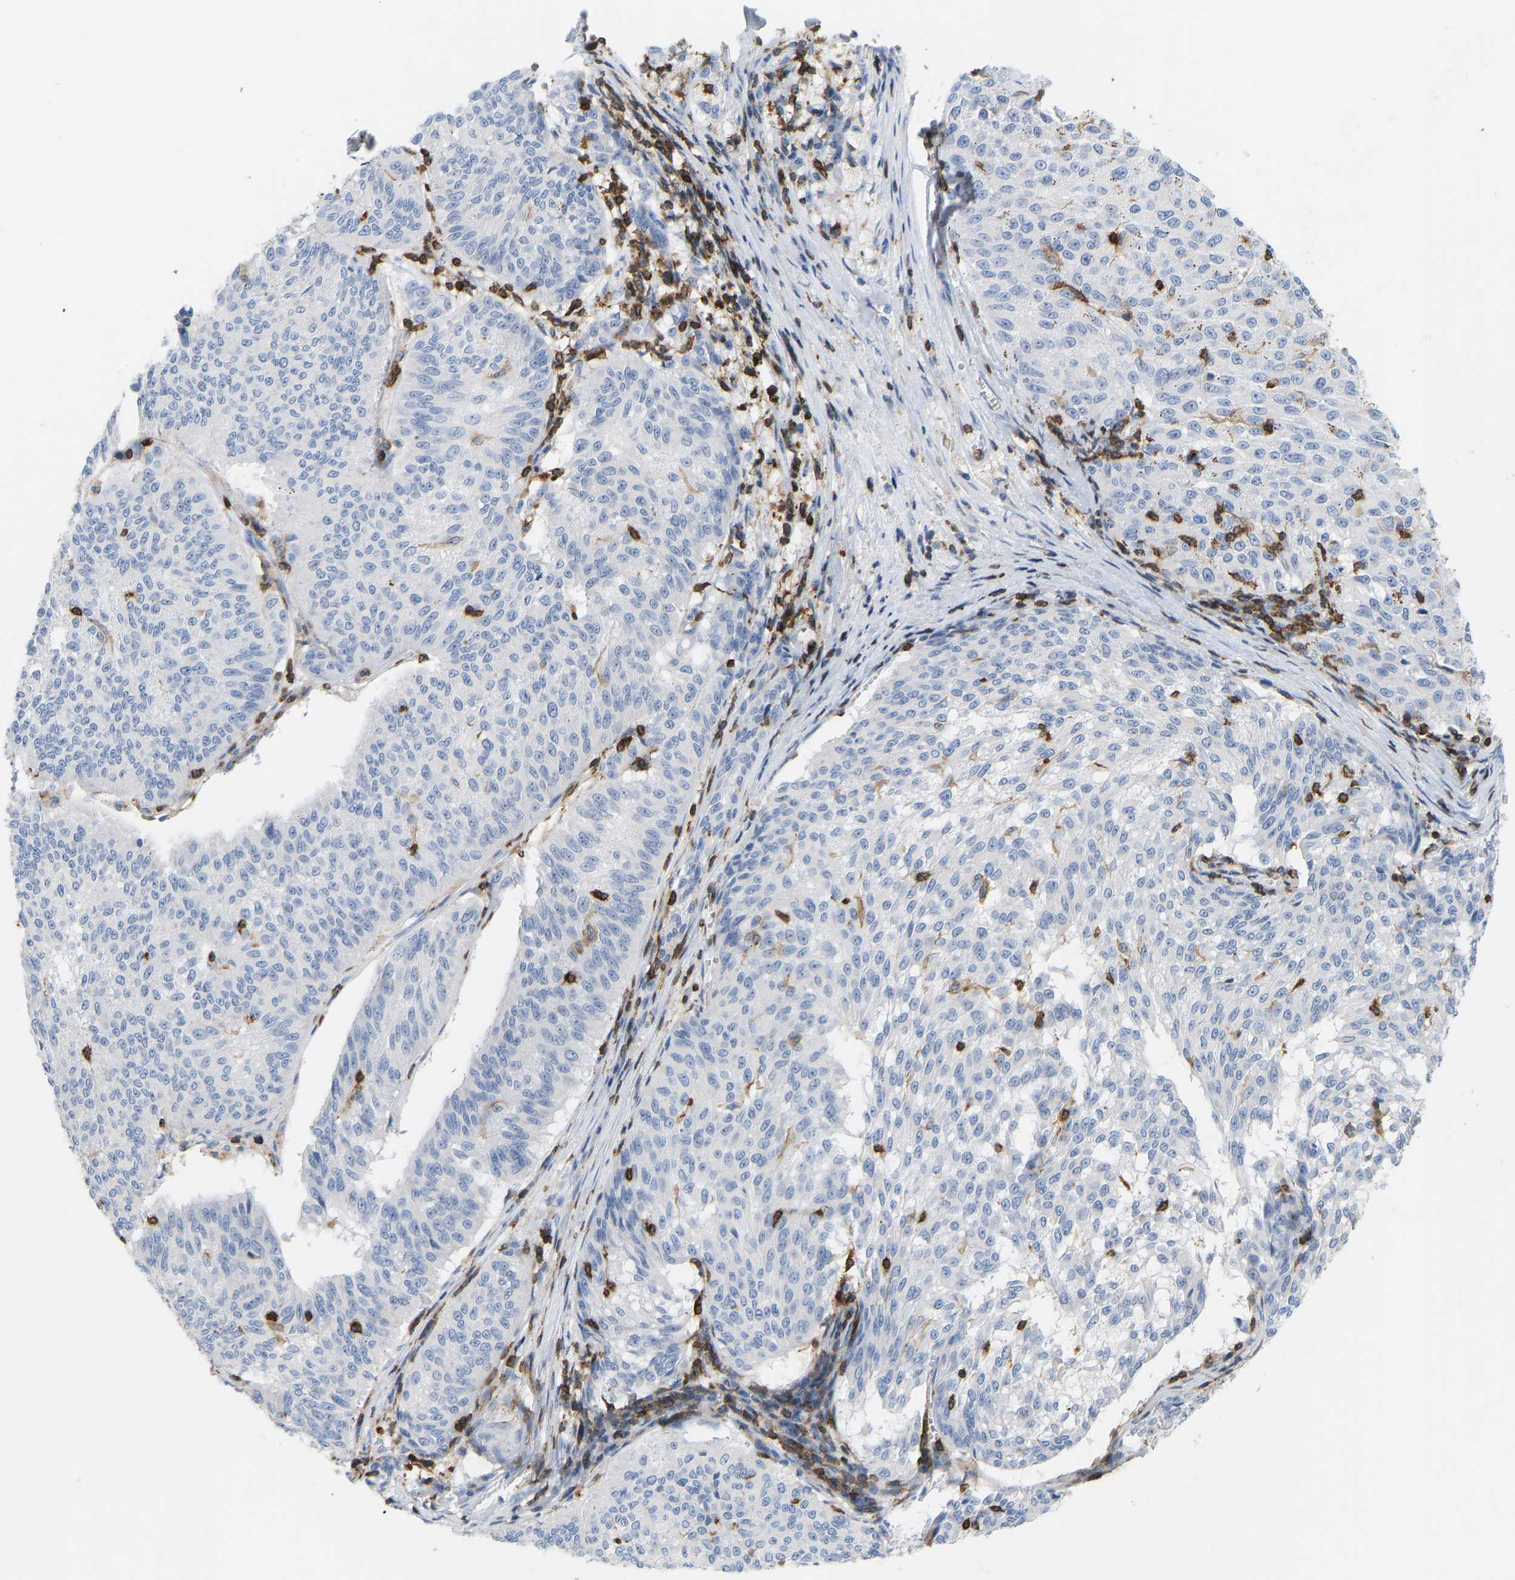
{"staining": {"intensity": "negative", "quantity": "none", "location": "none"}, "tissue": "melanoma", "cell_type": "Tumor cells", "image_type": "cancer", "snomed": [{"axis": "morphology", "description": "Malignant melanoma, NOS"}, {"axis": "topography", "description": "Skin"}], "caption": "Immunohistochemistry histopathology image of neoplastic tissue: human malignant melanoma stained with DAB shows no significant protein positivity in tumor cells.", "gene": "EVL", "patient": {"sex": "female", "age": 72}}